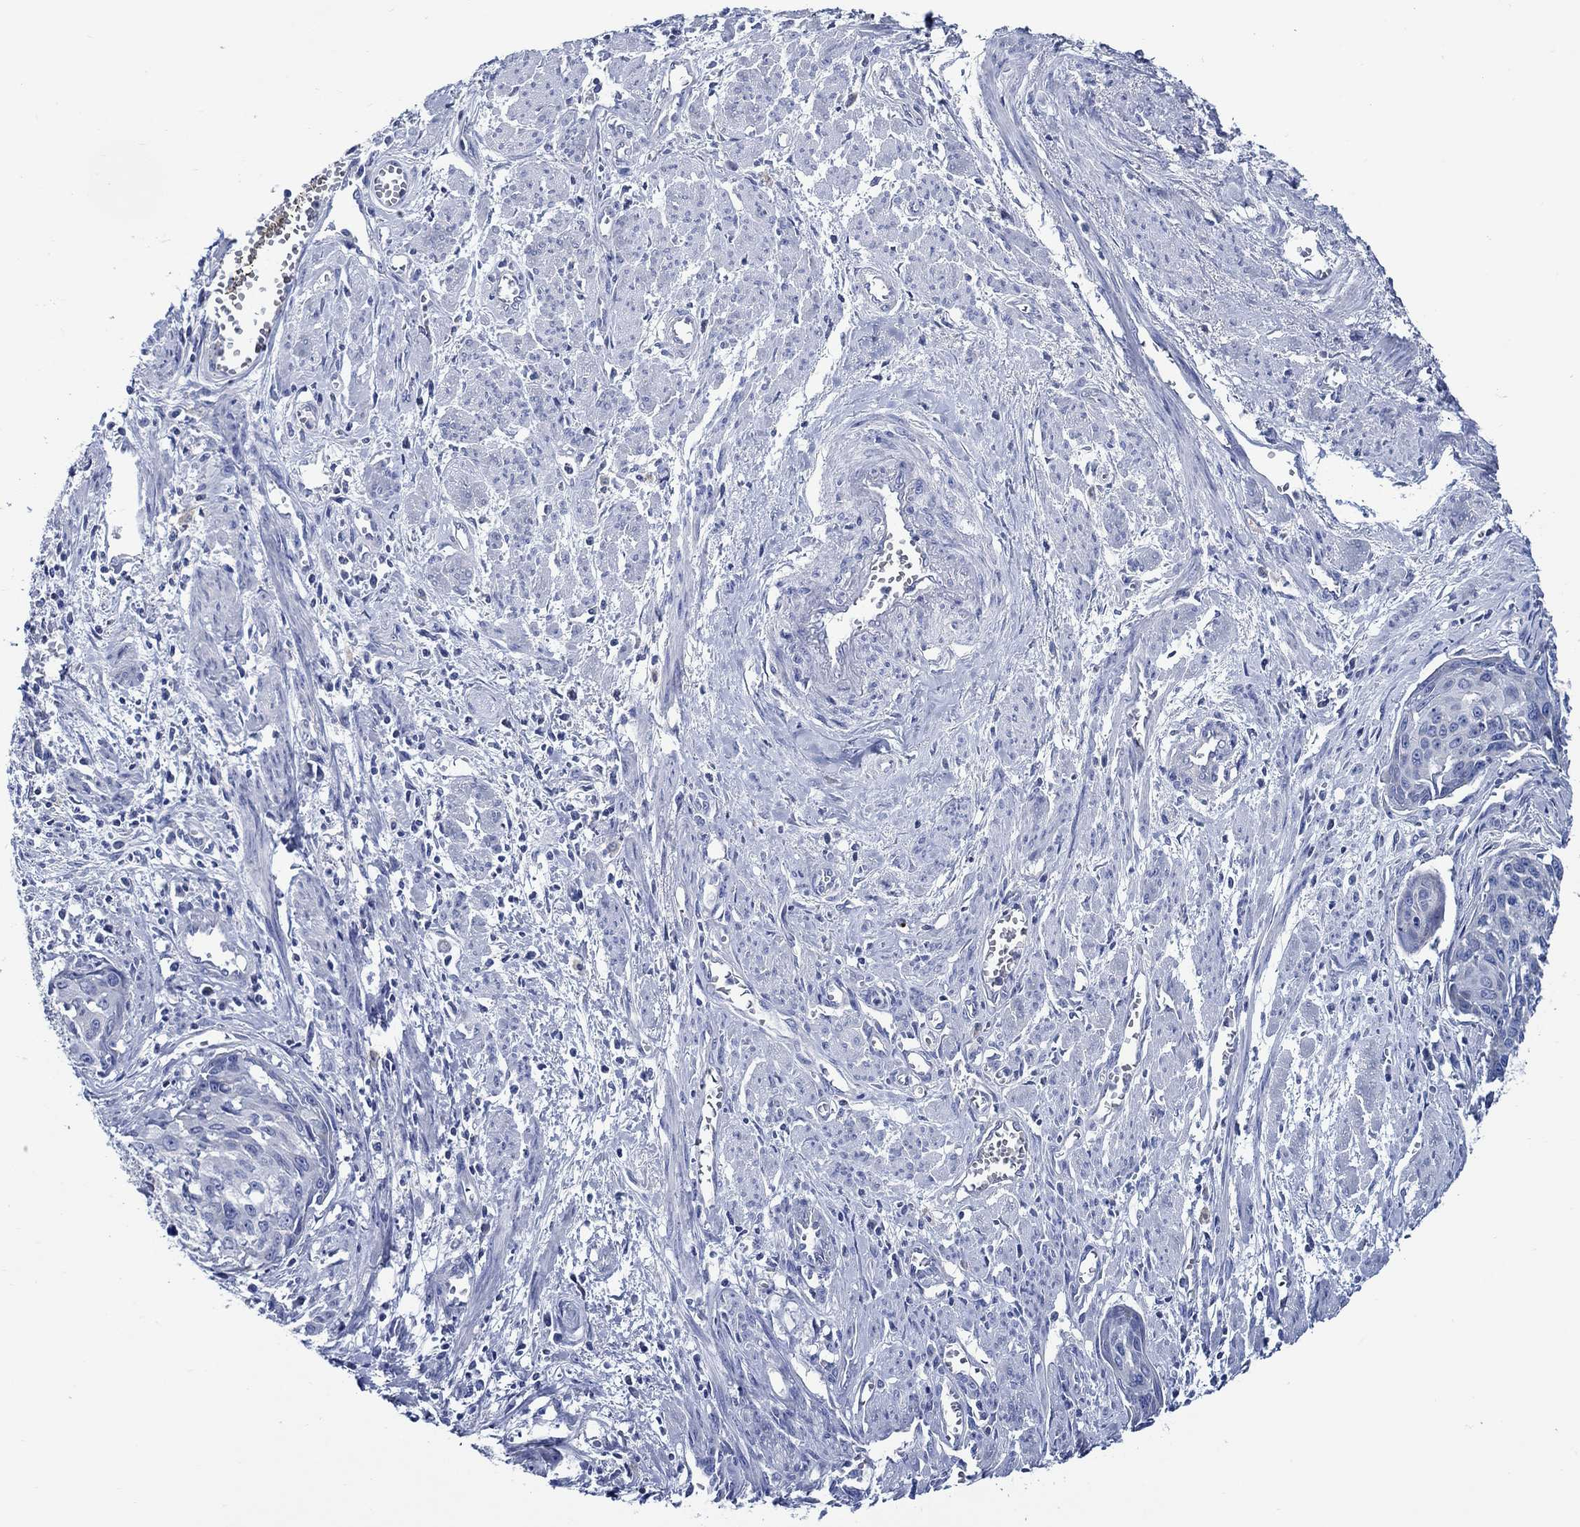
{"staining": {"intensity": "negative", "quantity": "none", "location": "none"}, "tissue": "cervical cancer", "cell_type": "Tumor cells", "image_type": "cancer", "snomed": [{"axis": "morphology", "description": "Squamous cell carcinoma, NOS"}, {"axis": "topography", "description": "Cervix"}], "caption": "Tumor cells show no significant protein expression in cervical cancer (squamous cell carcinoma).", "gene": "SKOR1", "patient": {"sex": "female", "age": 58}}